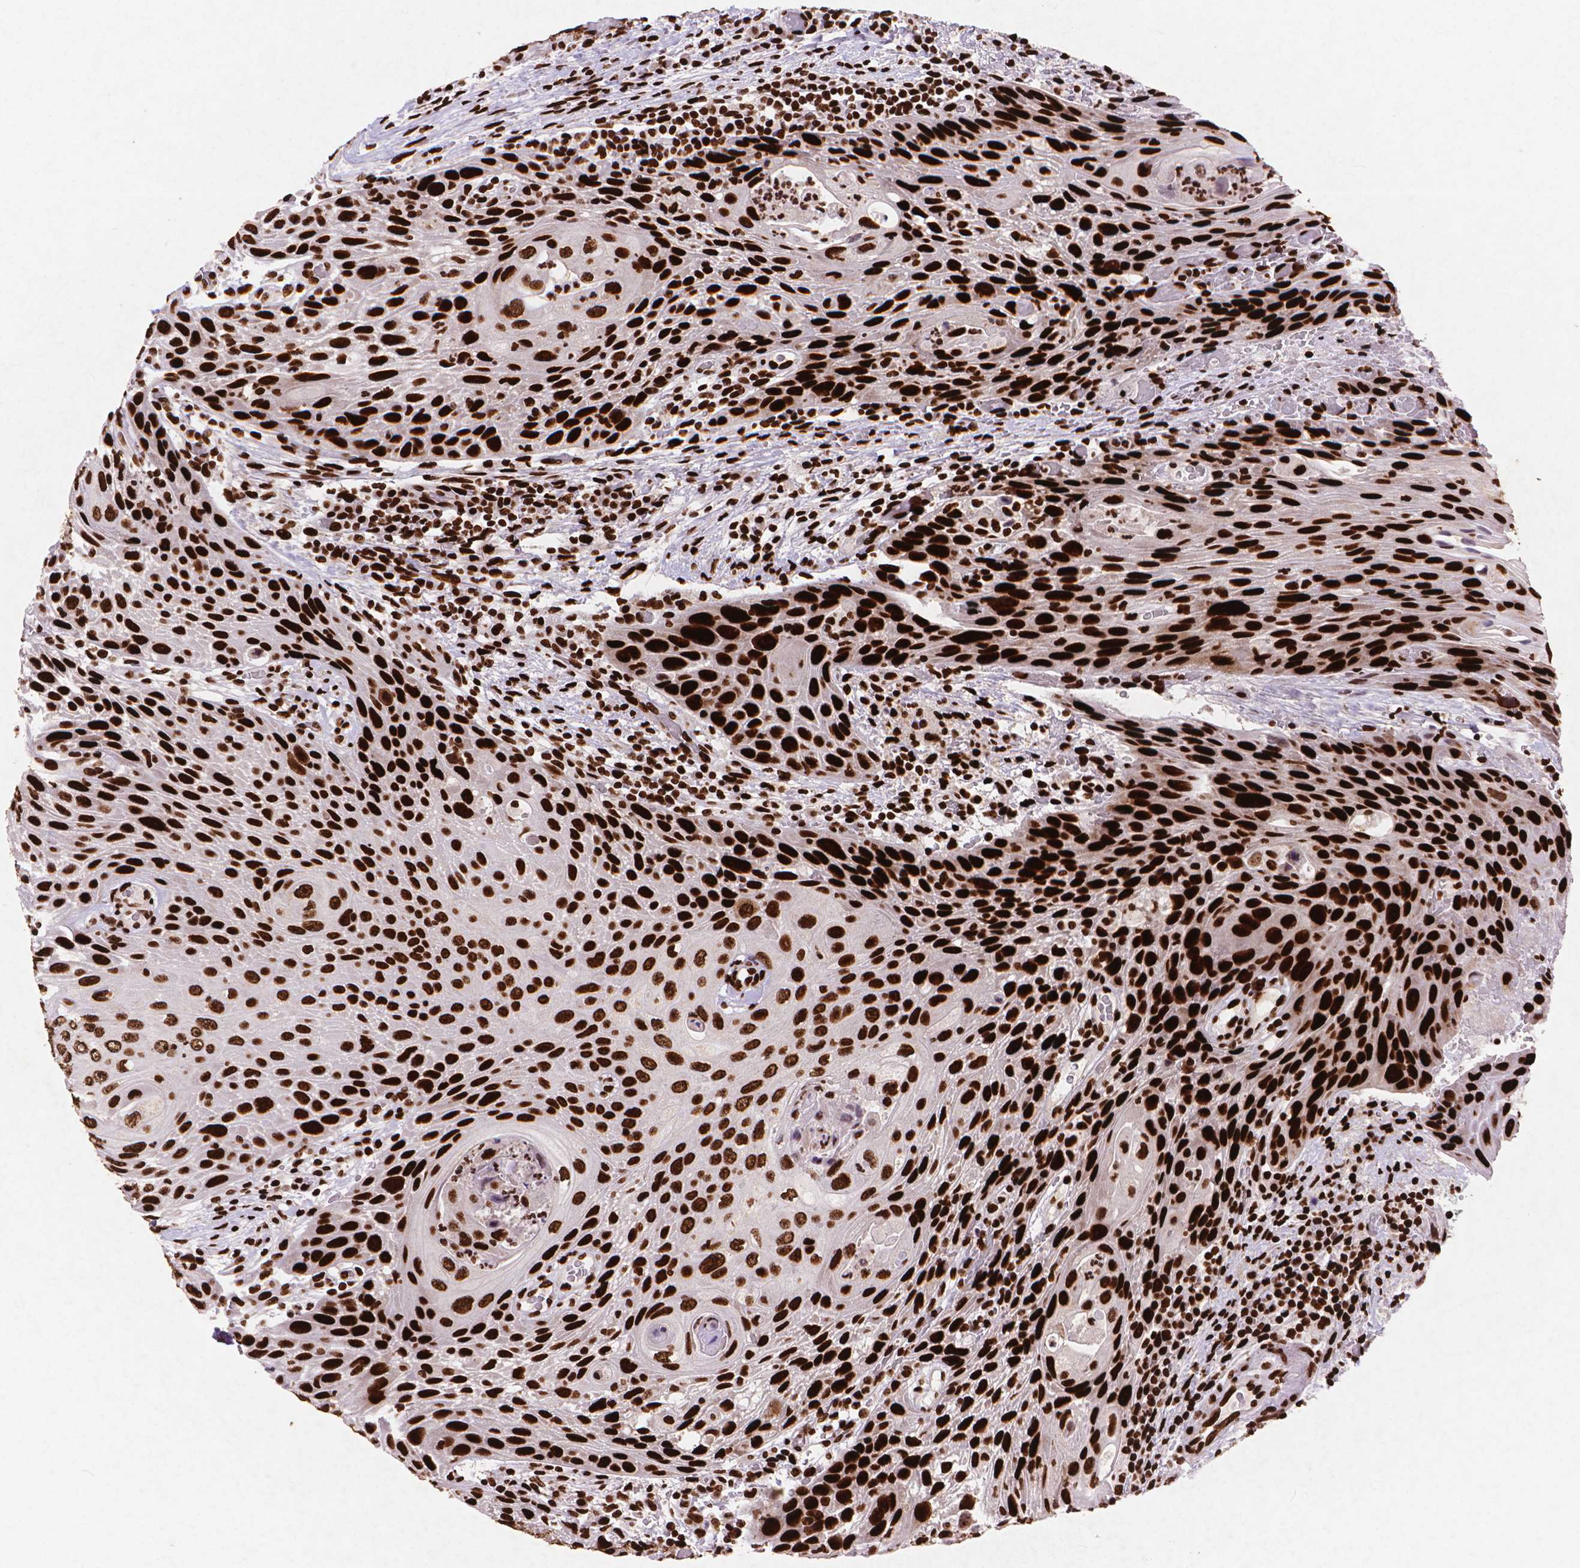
{"staining": {"intensity": "strong", "quantity": ">75%", "location": "nuclear"}, "tissue": "head and neck cancer", "cell_type": "Tumor cells", "image_type": "cancer", "snomed": [{"axis": "morphology", "description": "Squamous cell carcinoma, NOS"}, {"axis": "topography", "description": "Head-Neck"}], "caption": "Approximately >75% of tumor cells in head and neck cancer (squamous cell carcinoma) demonstrate strong nuclear protein staining as visualized by brown immunohistochemical staining.", "gene": "CITED2", "patient": {"sex": "male", "age": 69}}